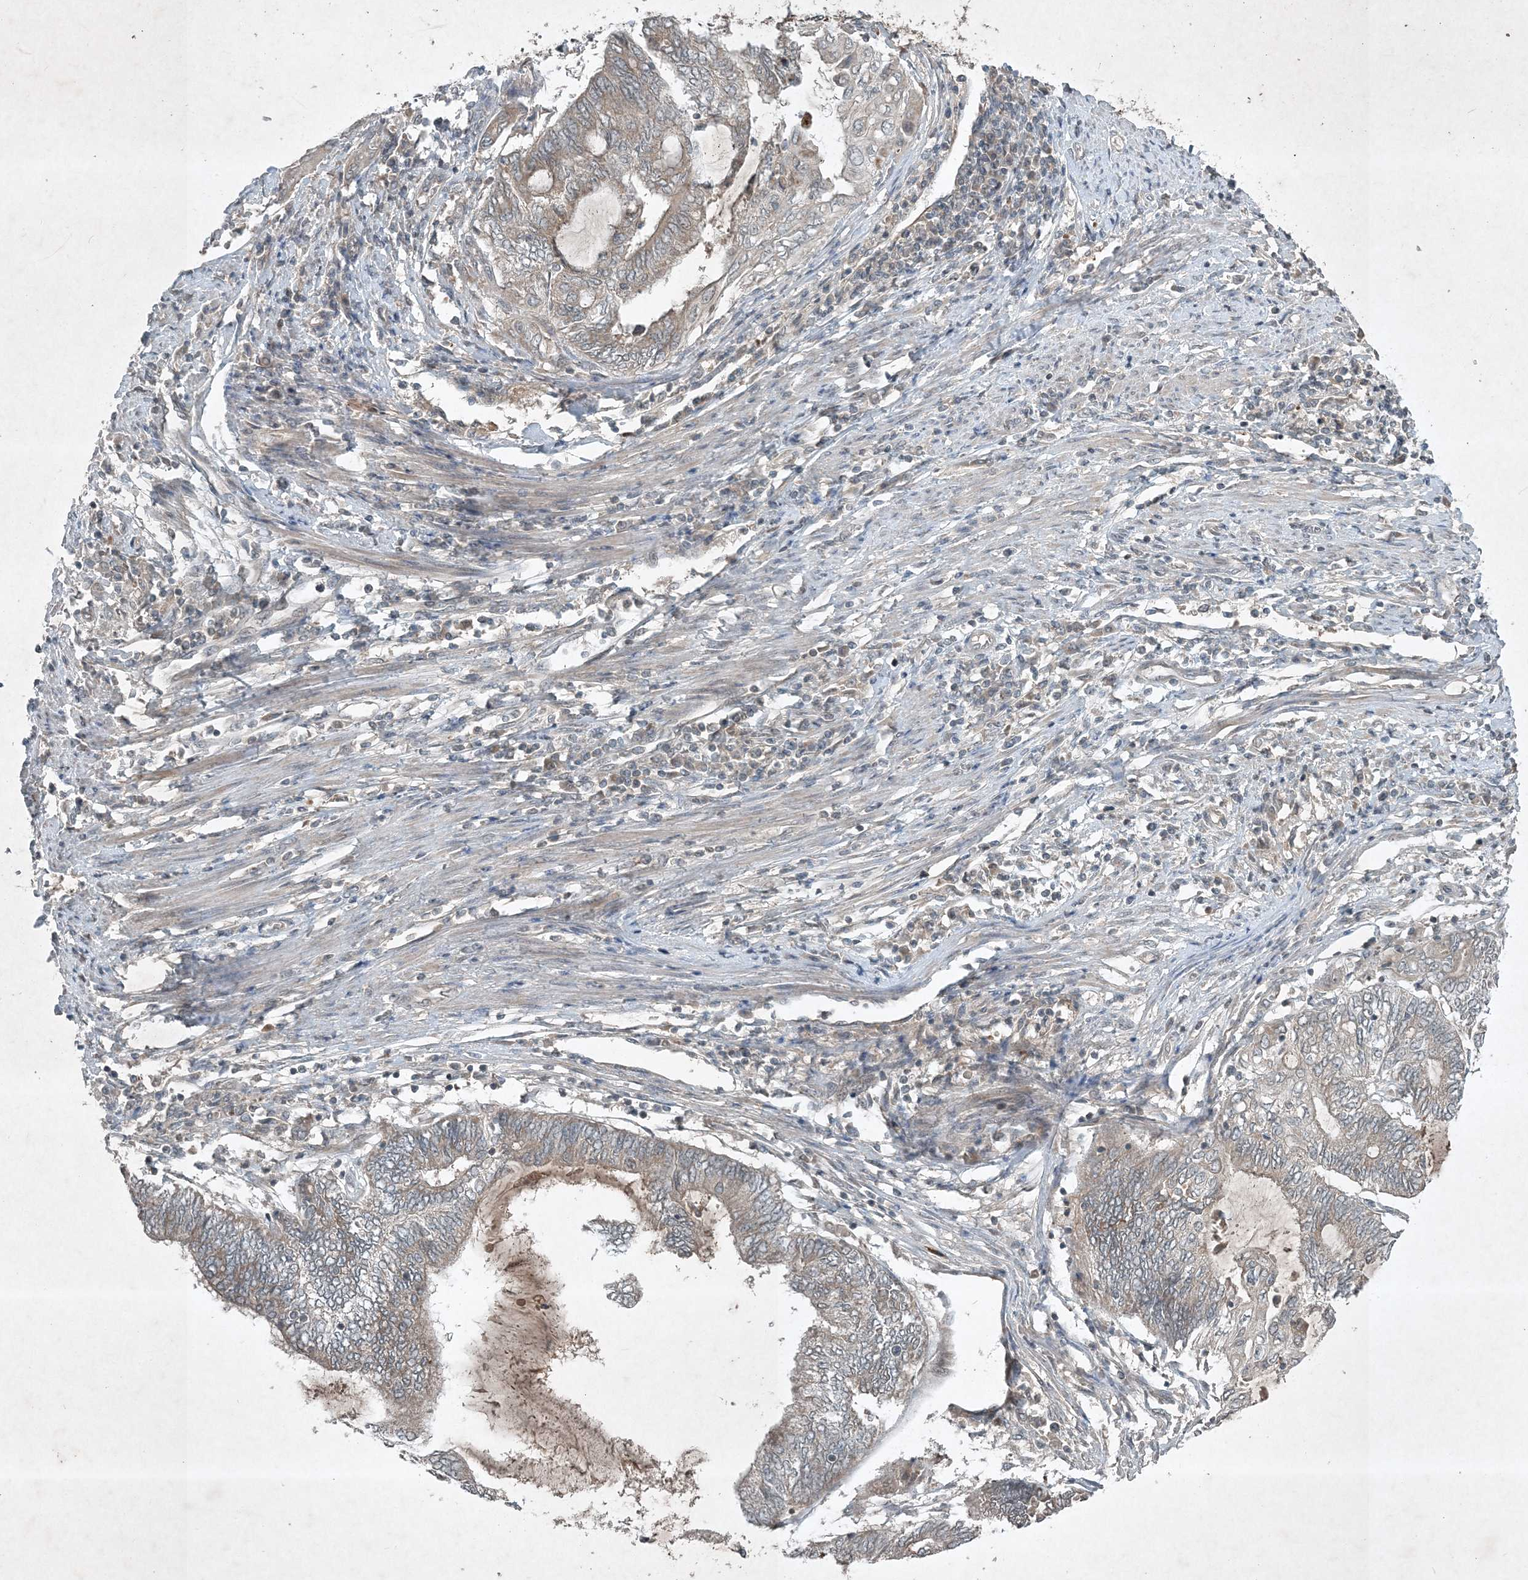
{"staining": {"intensity": "weak", "quantity": "<25%", "location": "cytoplasmic/membranous"}, "tissue": "endometrial cancer", "cell_type": "Tumor cells", "image_type": "cancer", "snomed": [{"axis": "morphology", "description": "Adenocarcinoma, NOS"}, {"axis": "topography", "description": "Uterus"}, {"axis": "topography", "description": "Endometrium"}], "caption": "The micrograph reveals no staining of tumor cells in adenocarcinoma (endometrial).", "gene": "TNFAIP6", "patient": {"sex": "female", "age": 70}}